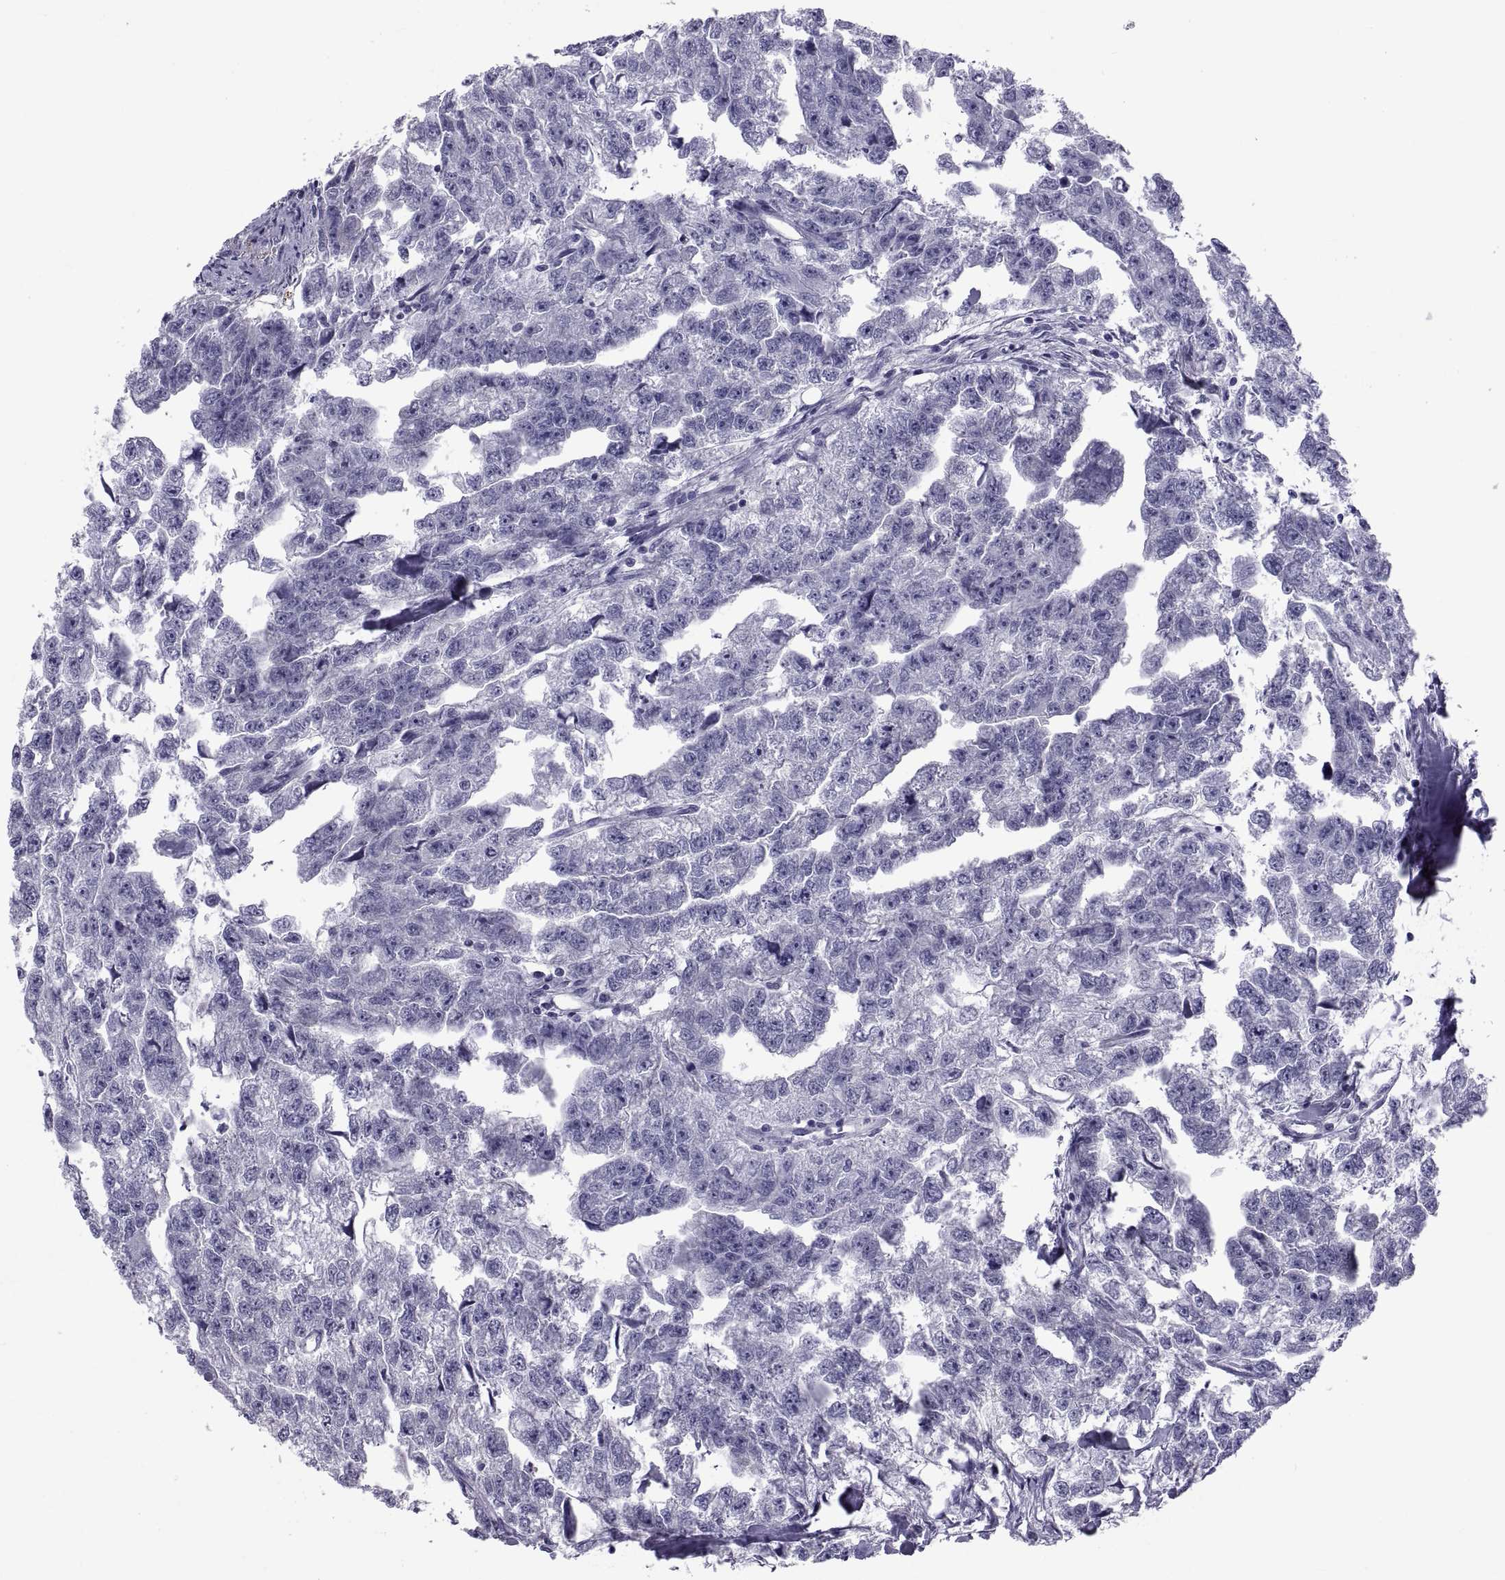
{"staining": {"intensity": "negative", "quantity": "none", "location": "none"}, "tissue": "testis cancer", "cell_type": "Tumor cells", "image_type": "cancer", "snomed": [{"axis": "morphology", "description": "Carcinoma, Embryonal, NOS"}, {"axis": "morphology", "description": "Teratoma, malignant, NOS"}, {"axis": "topography", "description": "Testis"}], "caption": "High power microscopy photomicrograph of an immunohistochemistry histopathology image of testis cancer (embryonal carcinoma), revealing no significant expression in tumor cells. Brightfield microscopy of IHC stained with DAB (brown) and hematoxylin (blue), captured at high magnification.", "gene": "MAGEB1", "patient": {"sex": "male", "age": 44}}